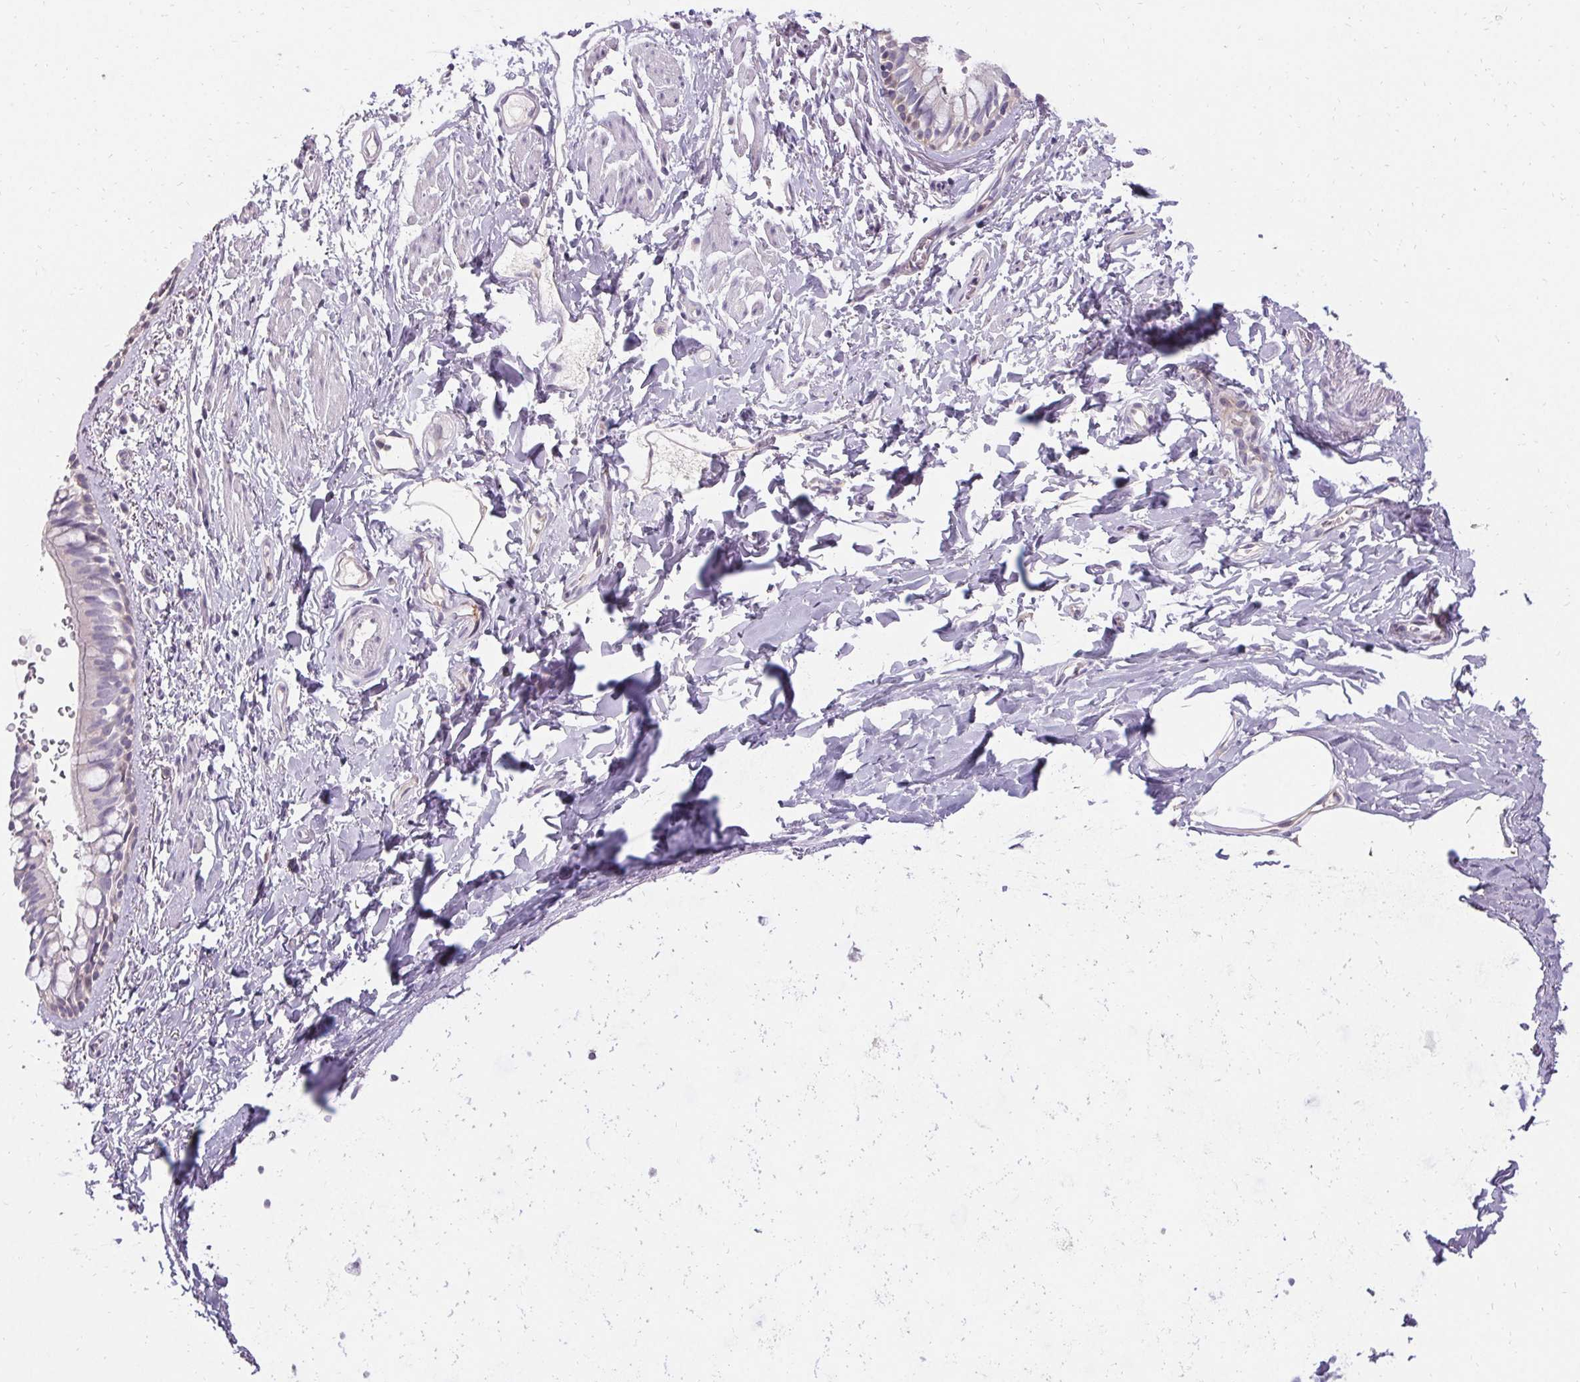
{"staining": {"intensity": "negative", "quantity": "none", "location": "none"}, "tissue": "bronchus", "cell_type": "Respiratory epithelial cells", "image_type": "normal", "snomed": [{"axis": "morphology", "description": "Normal tissue, NOS"}, {"axis": "topography", "description": "Lymph node"}, {"axis": "topography", "description": "Cartilage tissue"}, {"axis": "topography", "description": "Bronchus"}], "caption": "An IHC image of unremarkable bronchus is shown. There is no staining in respiratory epithelial cells of bronchus. (Immunohistochemistry (ihc), brightfield microscopy, high magnification).", "gene": "HSD17B3", "patient": {"sex": "female", "age": 70}}